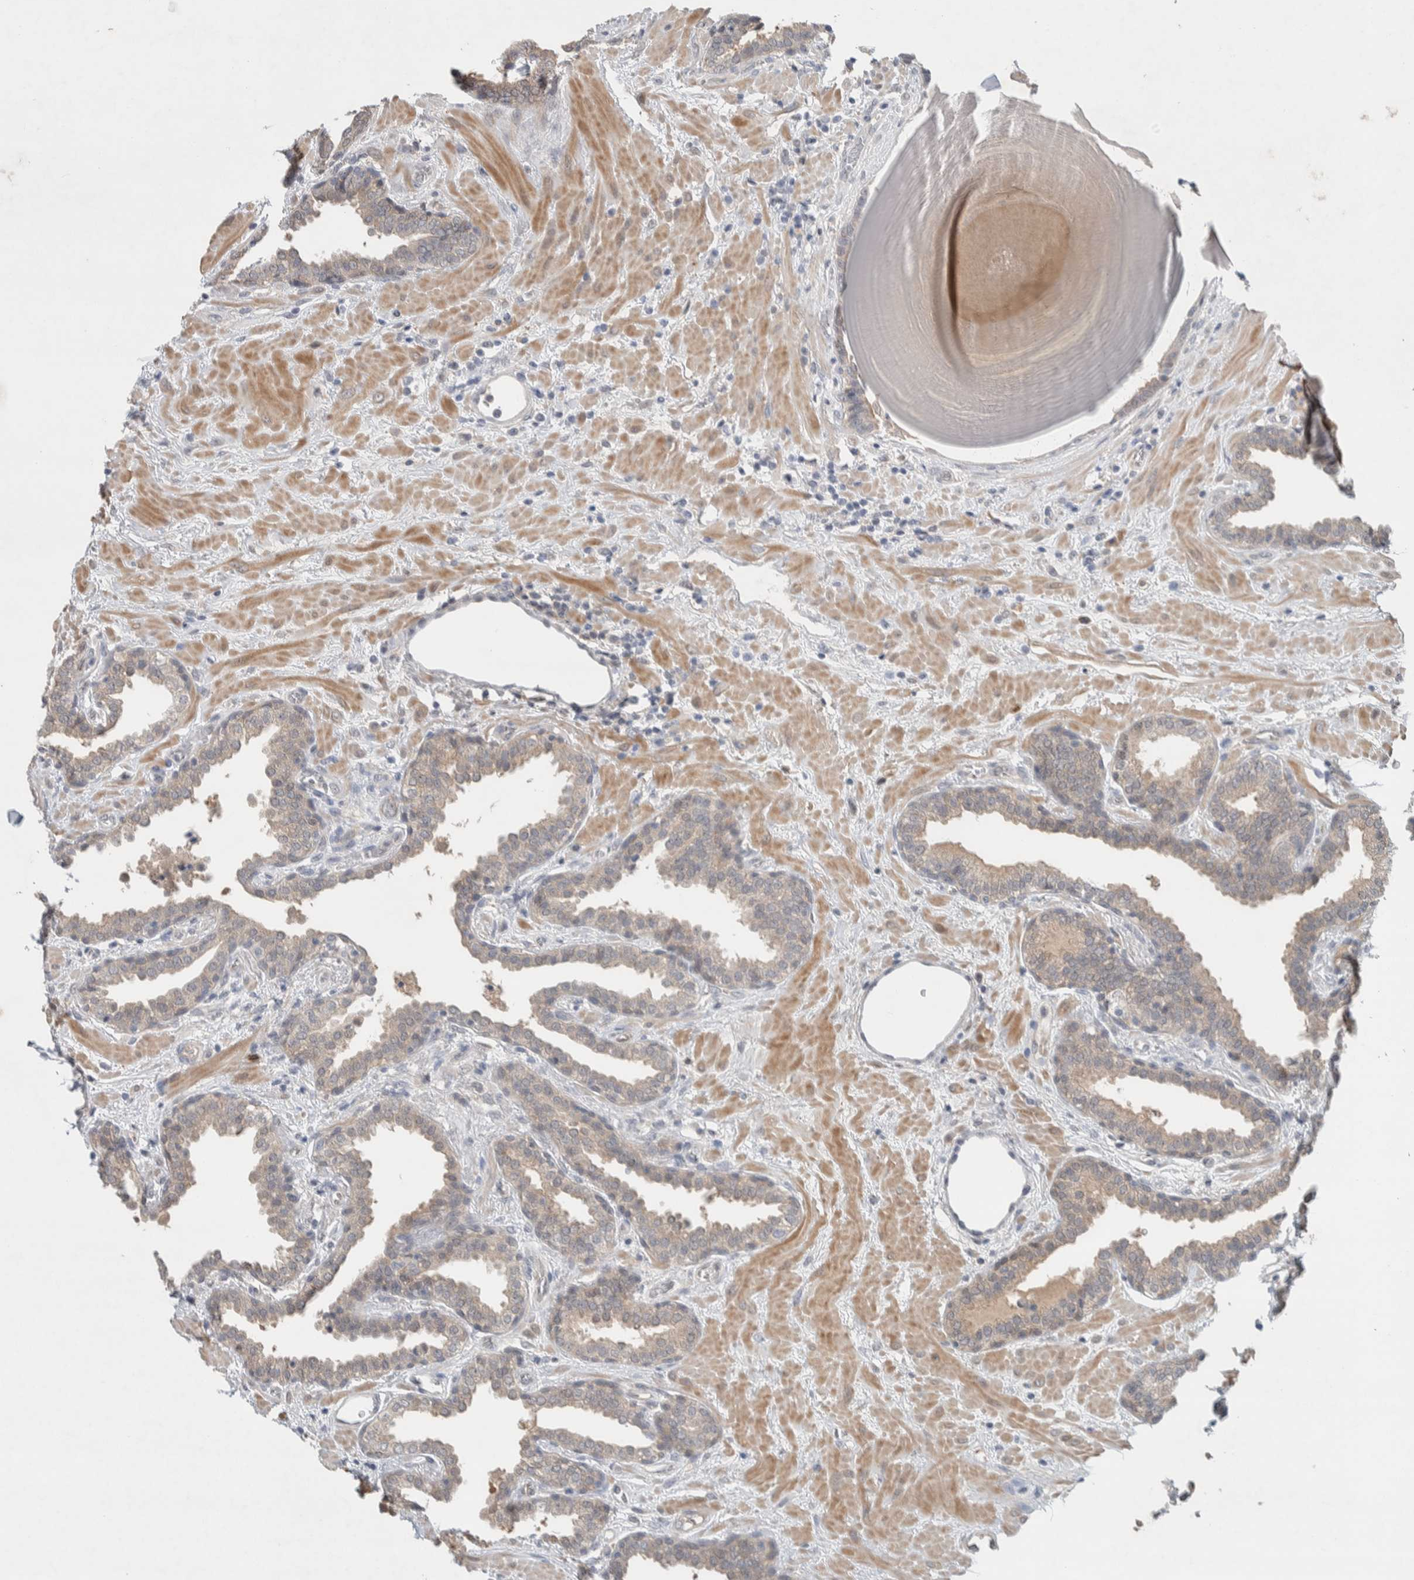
{"staining": {"intensity": "moderate", "quantity": "<25%", "location": "cytoplasmic/membranous"}, "tissue": "prostate", "cell_type": "Glandular cells", "image_type": "normal", "snomed": [{"axis": "morphology", "description": "Normal tissue, NOS"}, {"axis": "topography", "description": "Prostate"}], "caption": "Prostate was stained to show a protein in brown. There is low levels of moderate cytoplasmic/membranous staining in about <25% of glandular cells. The staining is performed using DAB (3,3'-diaminobenzidine) brown chromogen to label protein expression. The nuclei are counter-stained blue using hematoxylin.", "gene": "DEPTOR", "patient": {"sex": "male", "age": 51}}